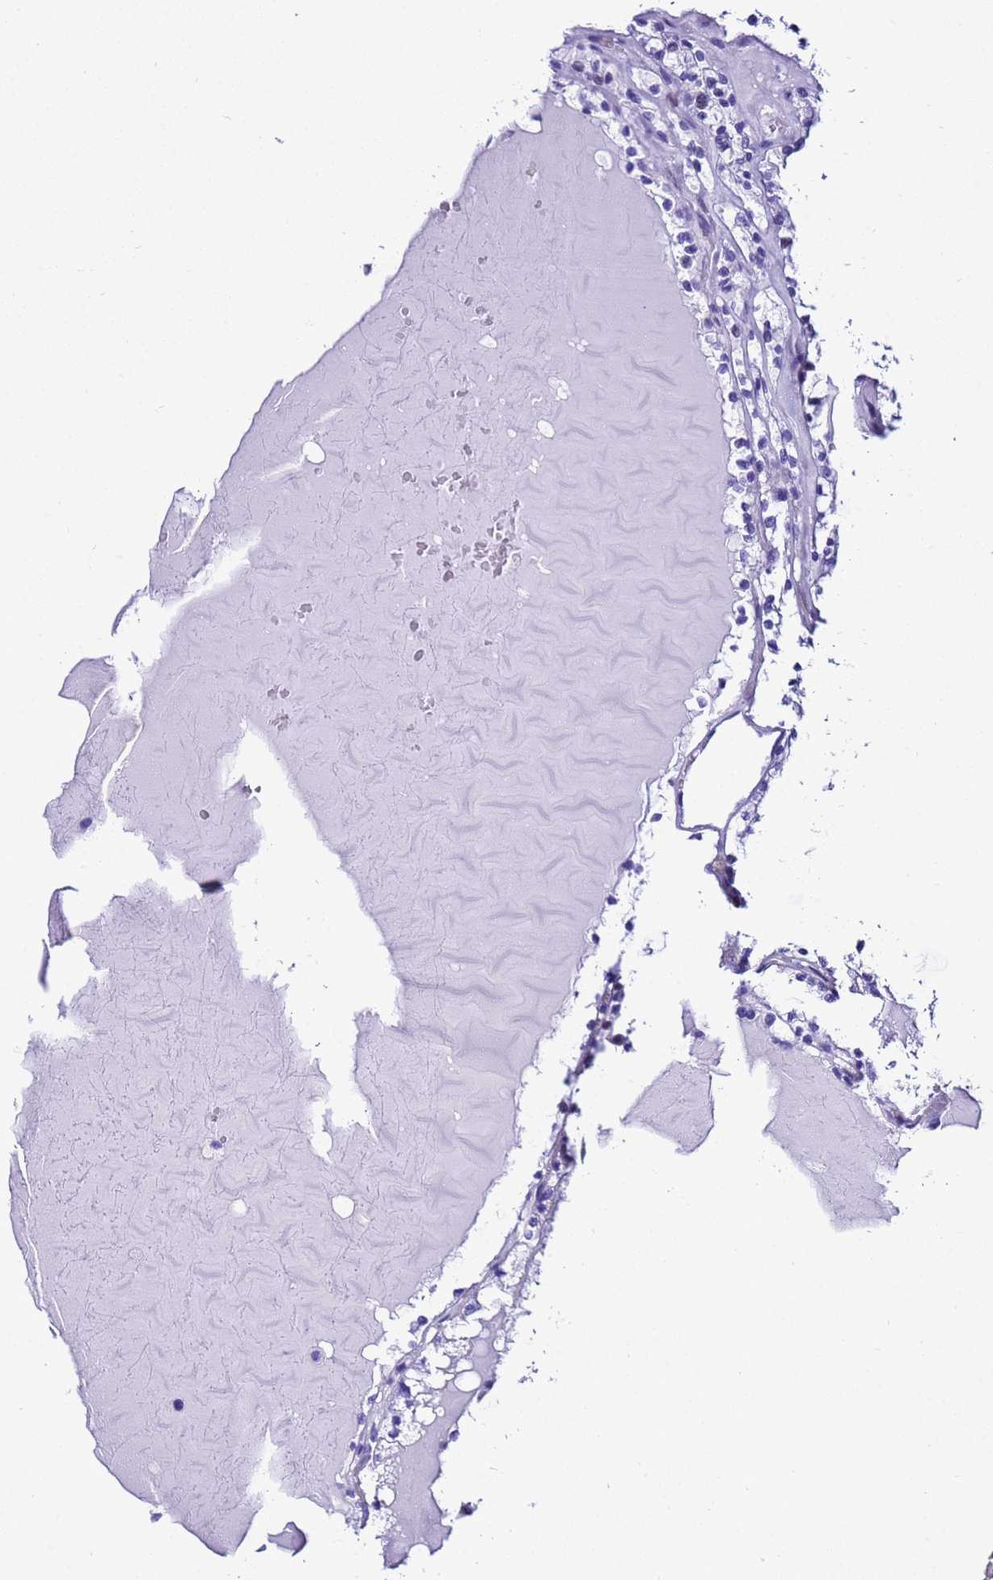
{"staining": {"intensity": "negative", "quantity": "none", "location": "none"}, "tissue": "renal cancer", "cell_type": "Tumor cells", "image_type": "cancer", "snomed": [{"axis": "morphology", "description": "Adenocarcinoma, NOS"}, {"axis": "topography", "description": "Kidney"}], "caption": "An IHC image of renal adenocarcinoma is shown. There is no staining in tumor cells of renal adenocarcinoma.", "gene": "UGT2B10", "patient": {"sex": "female", "age": 56}}